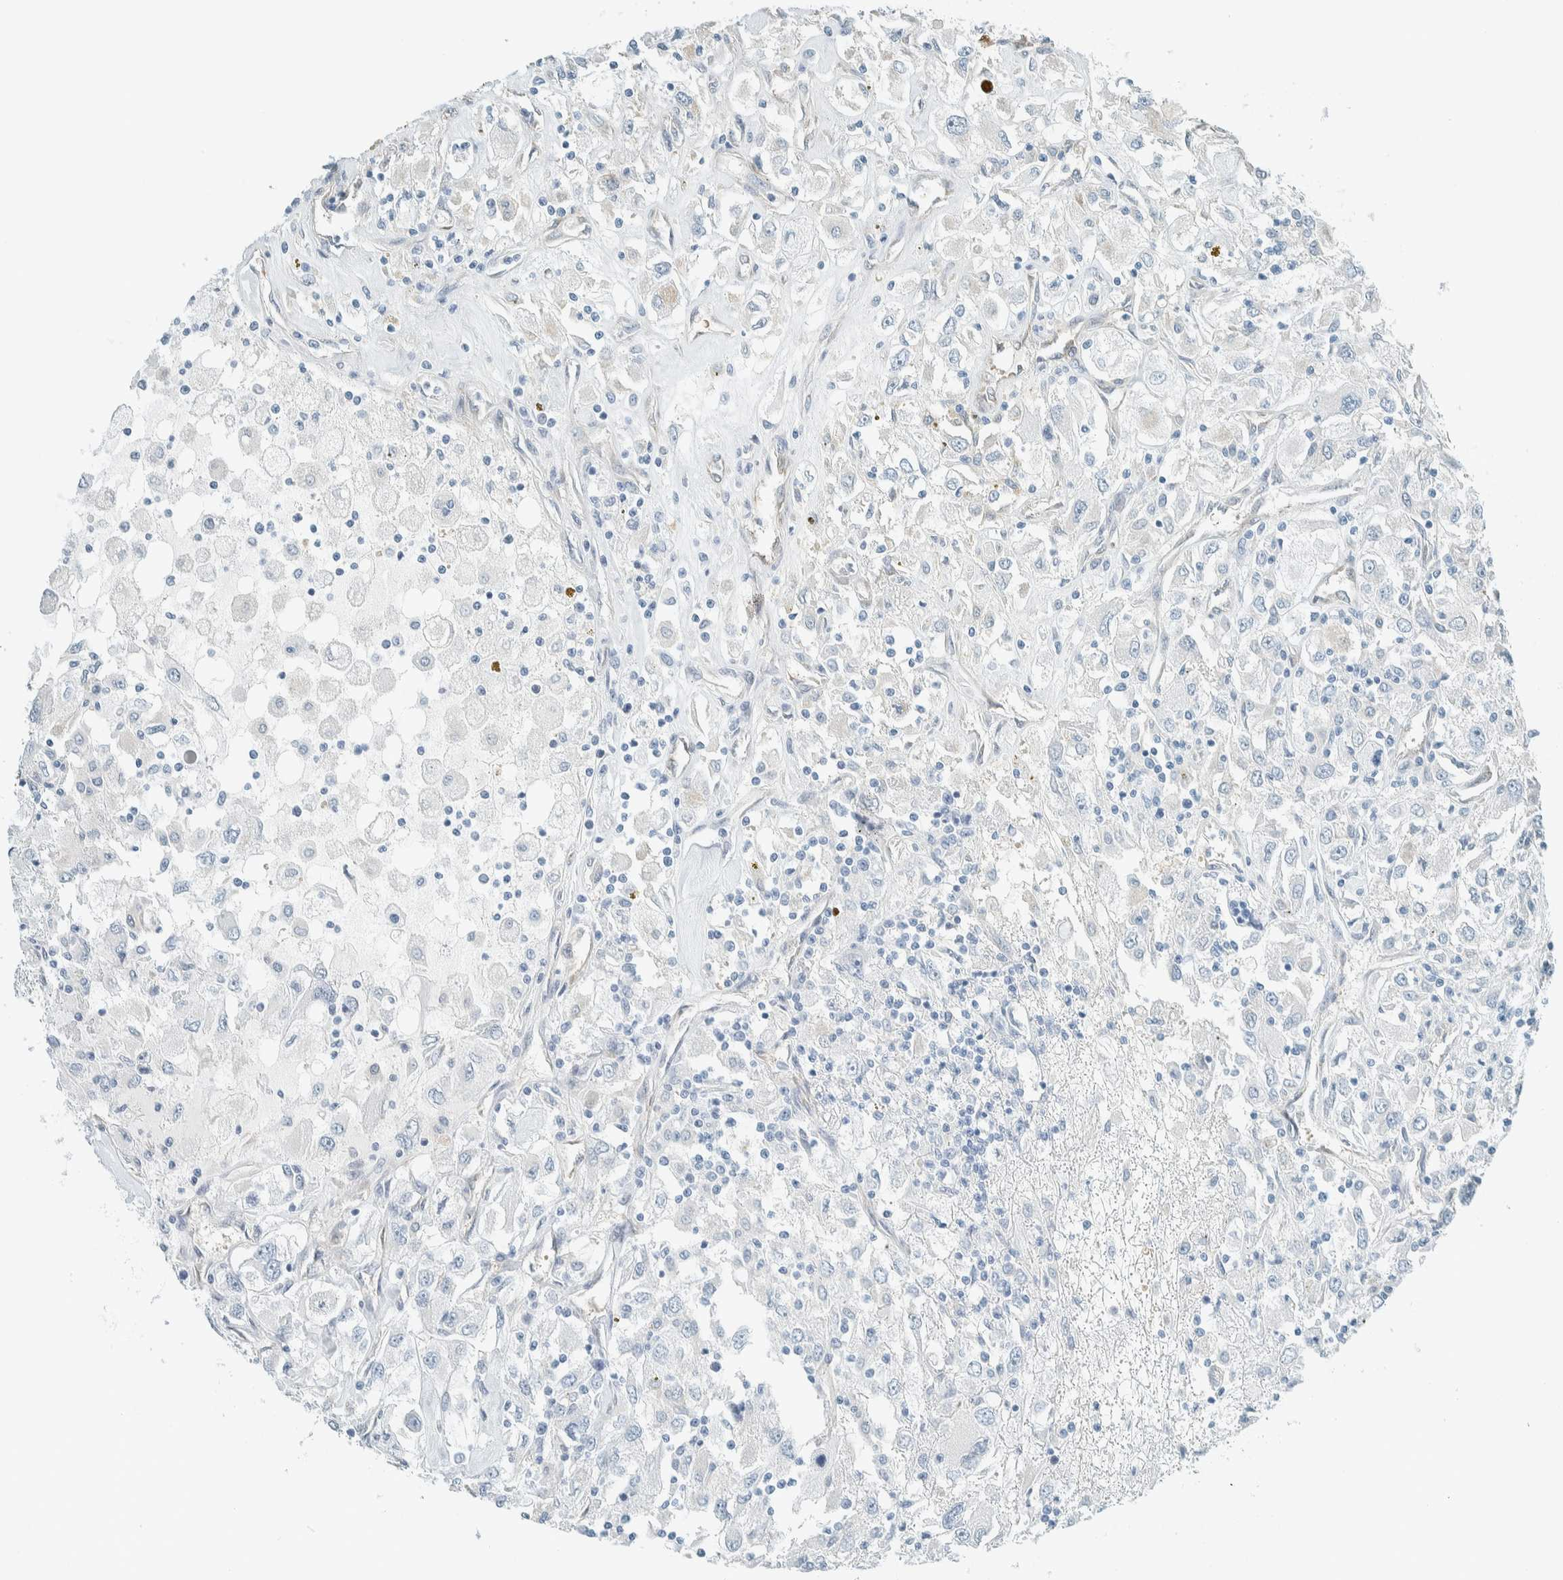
{"staining": {"intensity": "negative", "quantity": "none", "location": "none"}, "tissue": "renal cancer", "cell_type": "Tumor cells", "image_type": "cancer", "snomed": [{"axis": "morphology", "description": "Adenocarcinoma, NOS"}, {"axis": "topography", "description": "Kidney"}], "caption": "DAB immunohistochemical staining of renal cancer displays no significant expression in tumor cells. (Stains: DAB (3,3'-diaminobenzidine) immunohistochemistry with hematoxylin counter stain, Microscopy: brightfield microscopy at high magnification).", "gene": "ALDH7A1", "patient": {"sex": "female", "age": 52}}